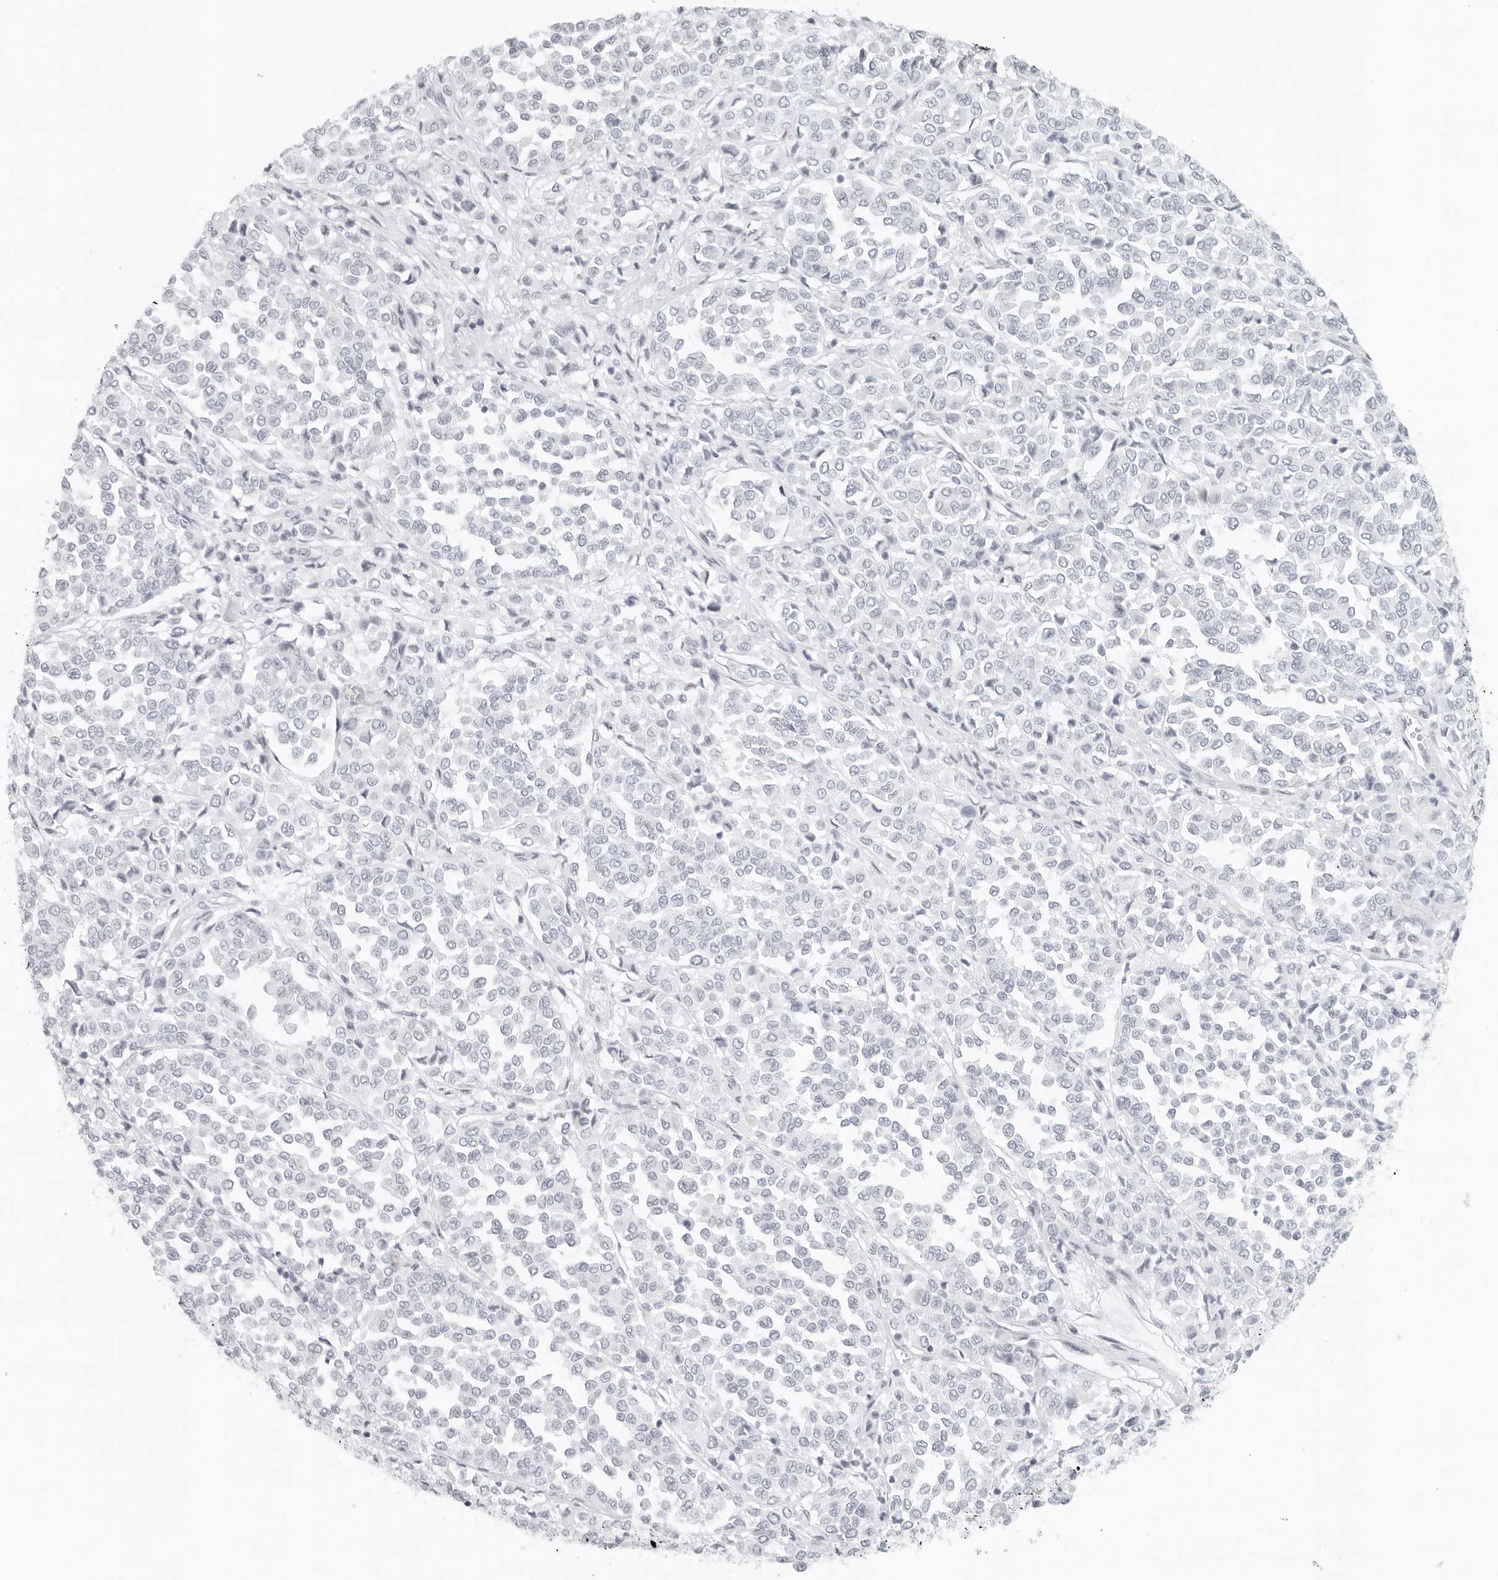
{"staining": {"intensity": "negative", "quantity": "none", "location": "none"}, "tissue": "melanoma", "cell_type": "Tumor cells", "image_type": "cancer", "snomed": [{"axis": "morphology", "description": "Malignant melanoma, Metastatic site"}, {"axis": "topography", "description": "Pancreas"}], "caption": "The IHC image has no significant expression in tumor cells of malignant melanoma (metastatic site) tissue.", "gene": "RPS6KC1", "patient": {"sex": "female", "age": 30}}